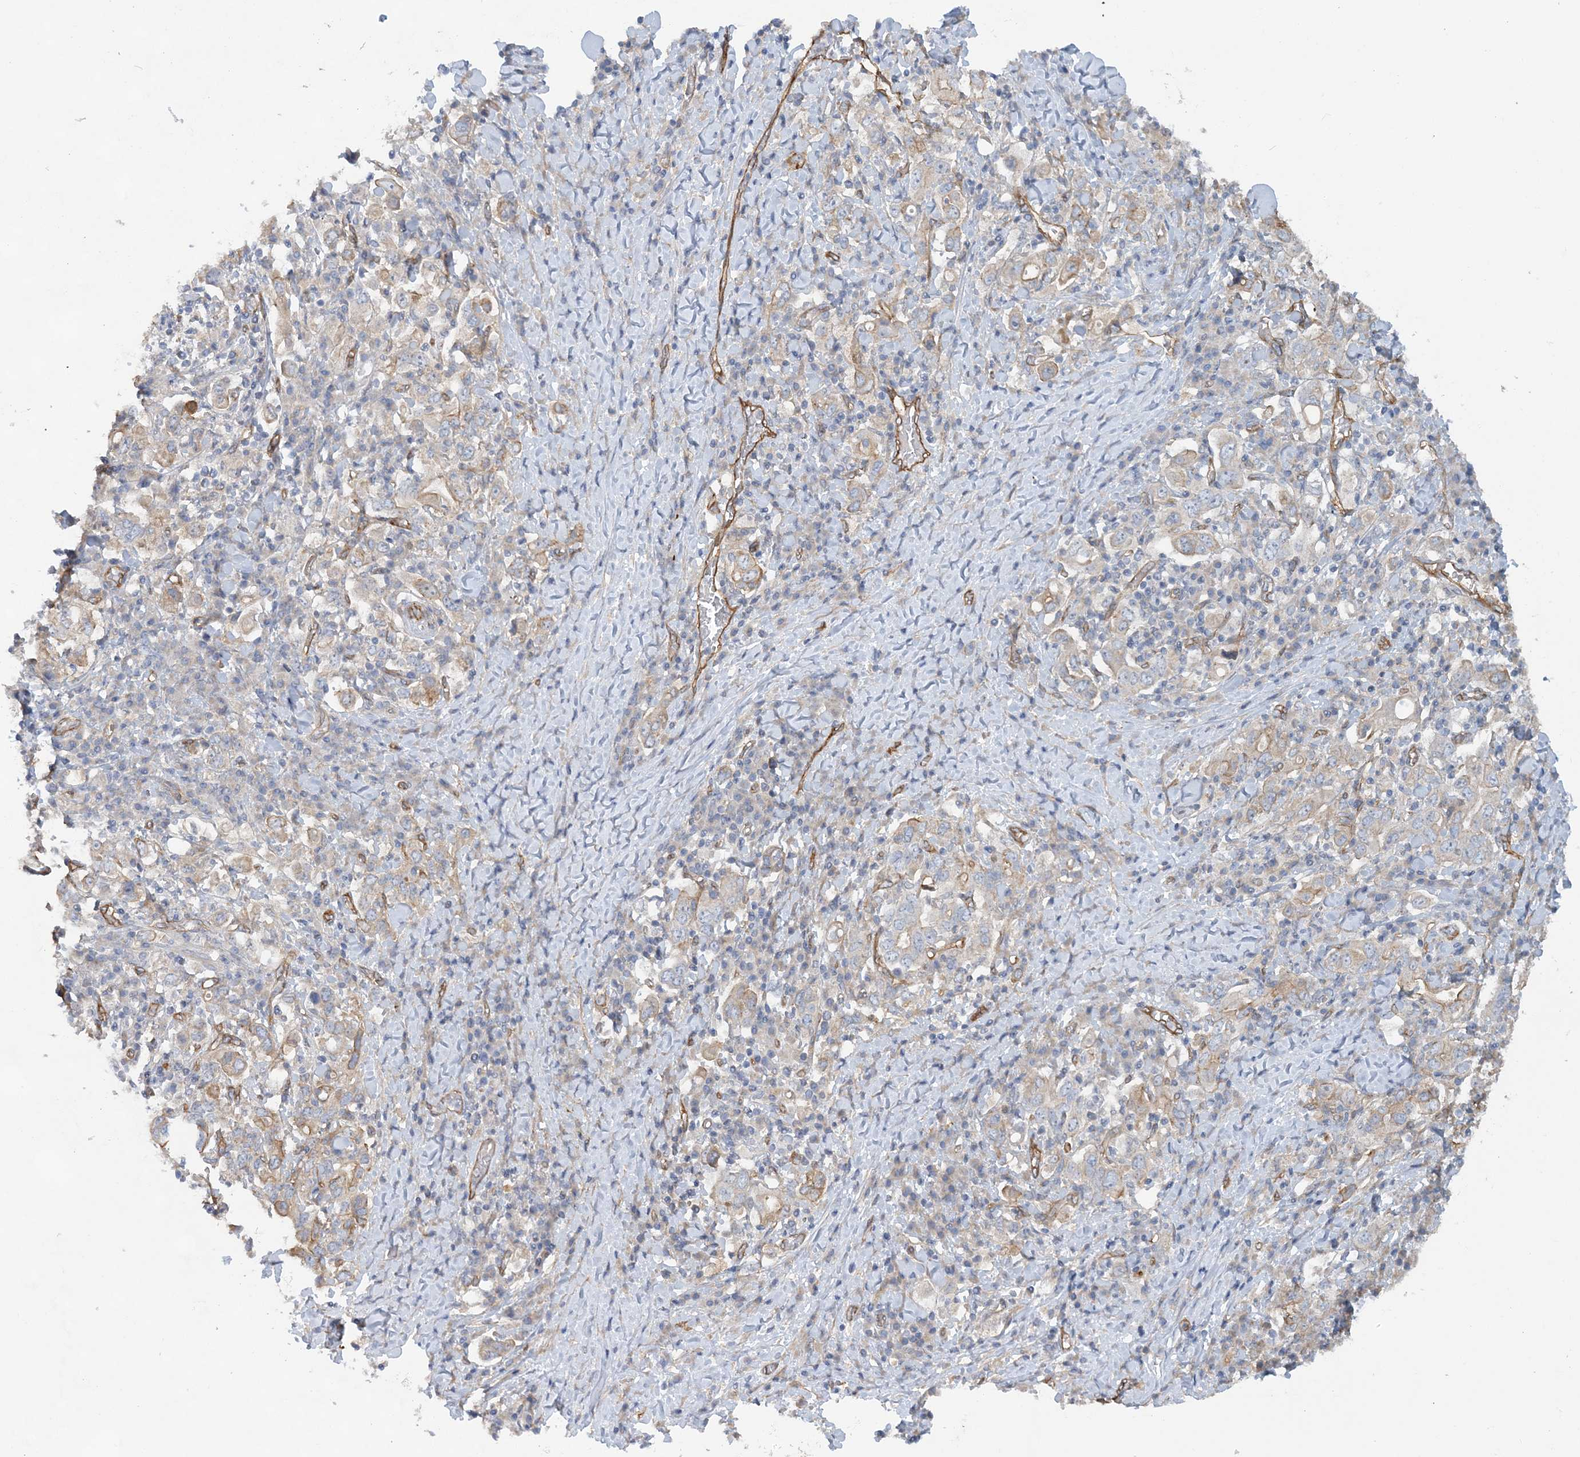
{"staining": {"intensity": "weak", "quantity": "<25%", "location": "cytoplasmic/membranous"}, "tissue": "stomach cancer", "cell_type": "Tumor cells", "image_type": "cancer", "snomed": [{"axis": "morphology", "description": "Adenocarcinoma, NOS"}, {"axis": "topography", "description": "Stomach, upper"}], "caption": "Immunohistochemistry (IHC) image of neoplastic tissue: human adenocarcinoma (stomach) stained with DAB (3,3'-diaminobenzidine) reveals no significant protein expression in tumor cells.", "gene": "RAI14", "patient": {"sex": "male", "age": 62}}